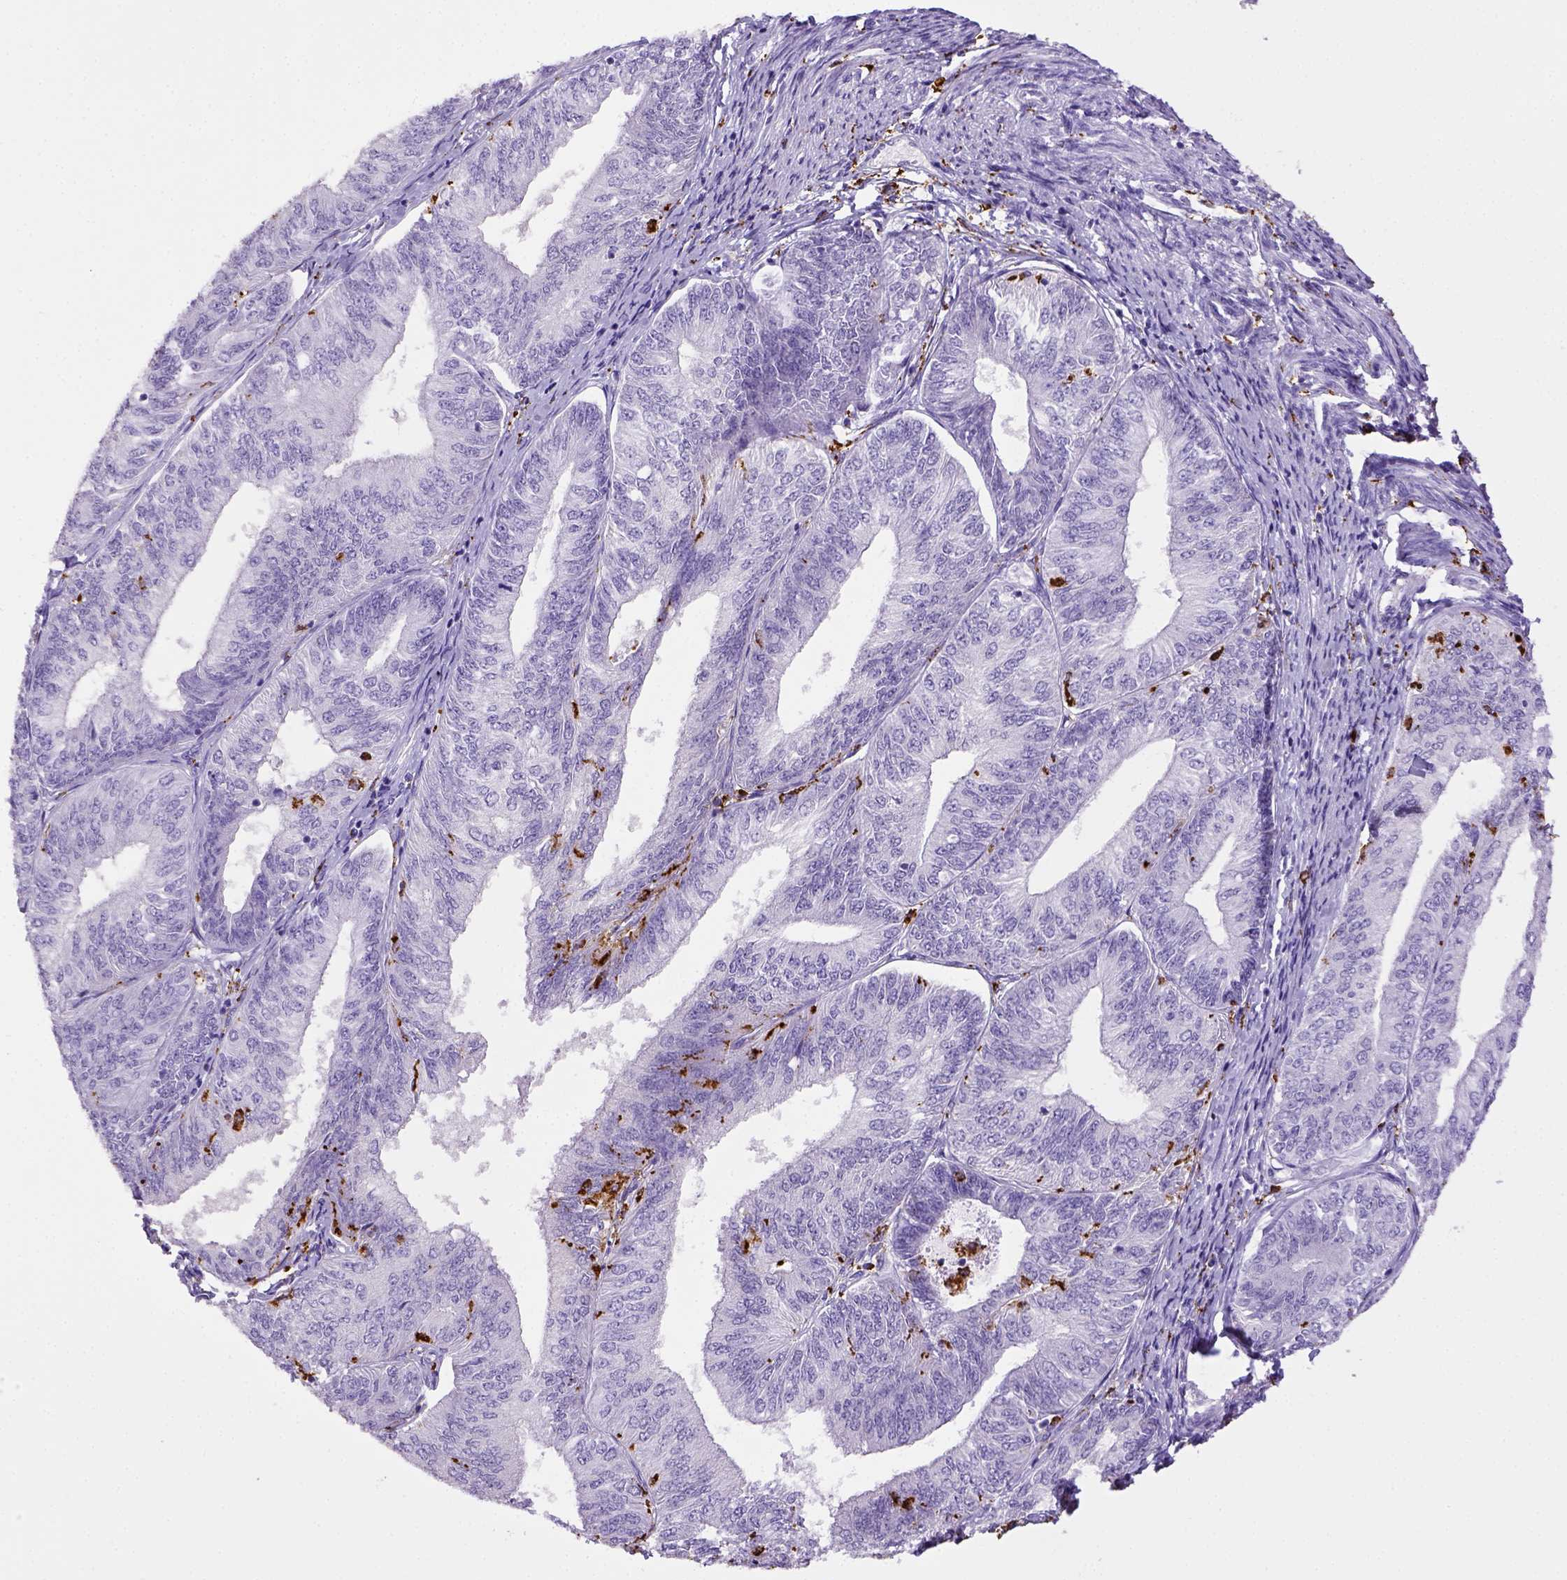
{"staining": {"intensity": "negative", "quantity": "none", "location": "none"}, "tissue": "endometrial cancer", "cell_type": "Tumor cells", "image_type": "cancer", "snomed": [{"axis": "morphology", "description": "Adenocarcinoma, NOS"}, {"axis": "topography", "description": "Endometrium"}], "caption": "A histopathology image of endometrial cancer (adenocarcinoma) stained for a protein shows no brown staining in tumor cells.", "gene": "CD68", "patient": {"sex": "female", "age": 58}}